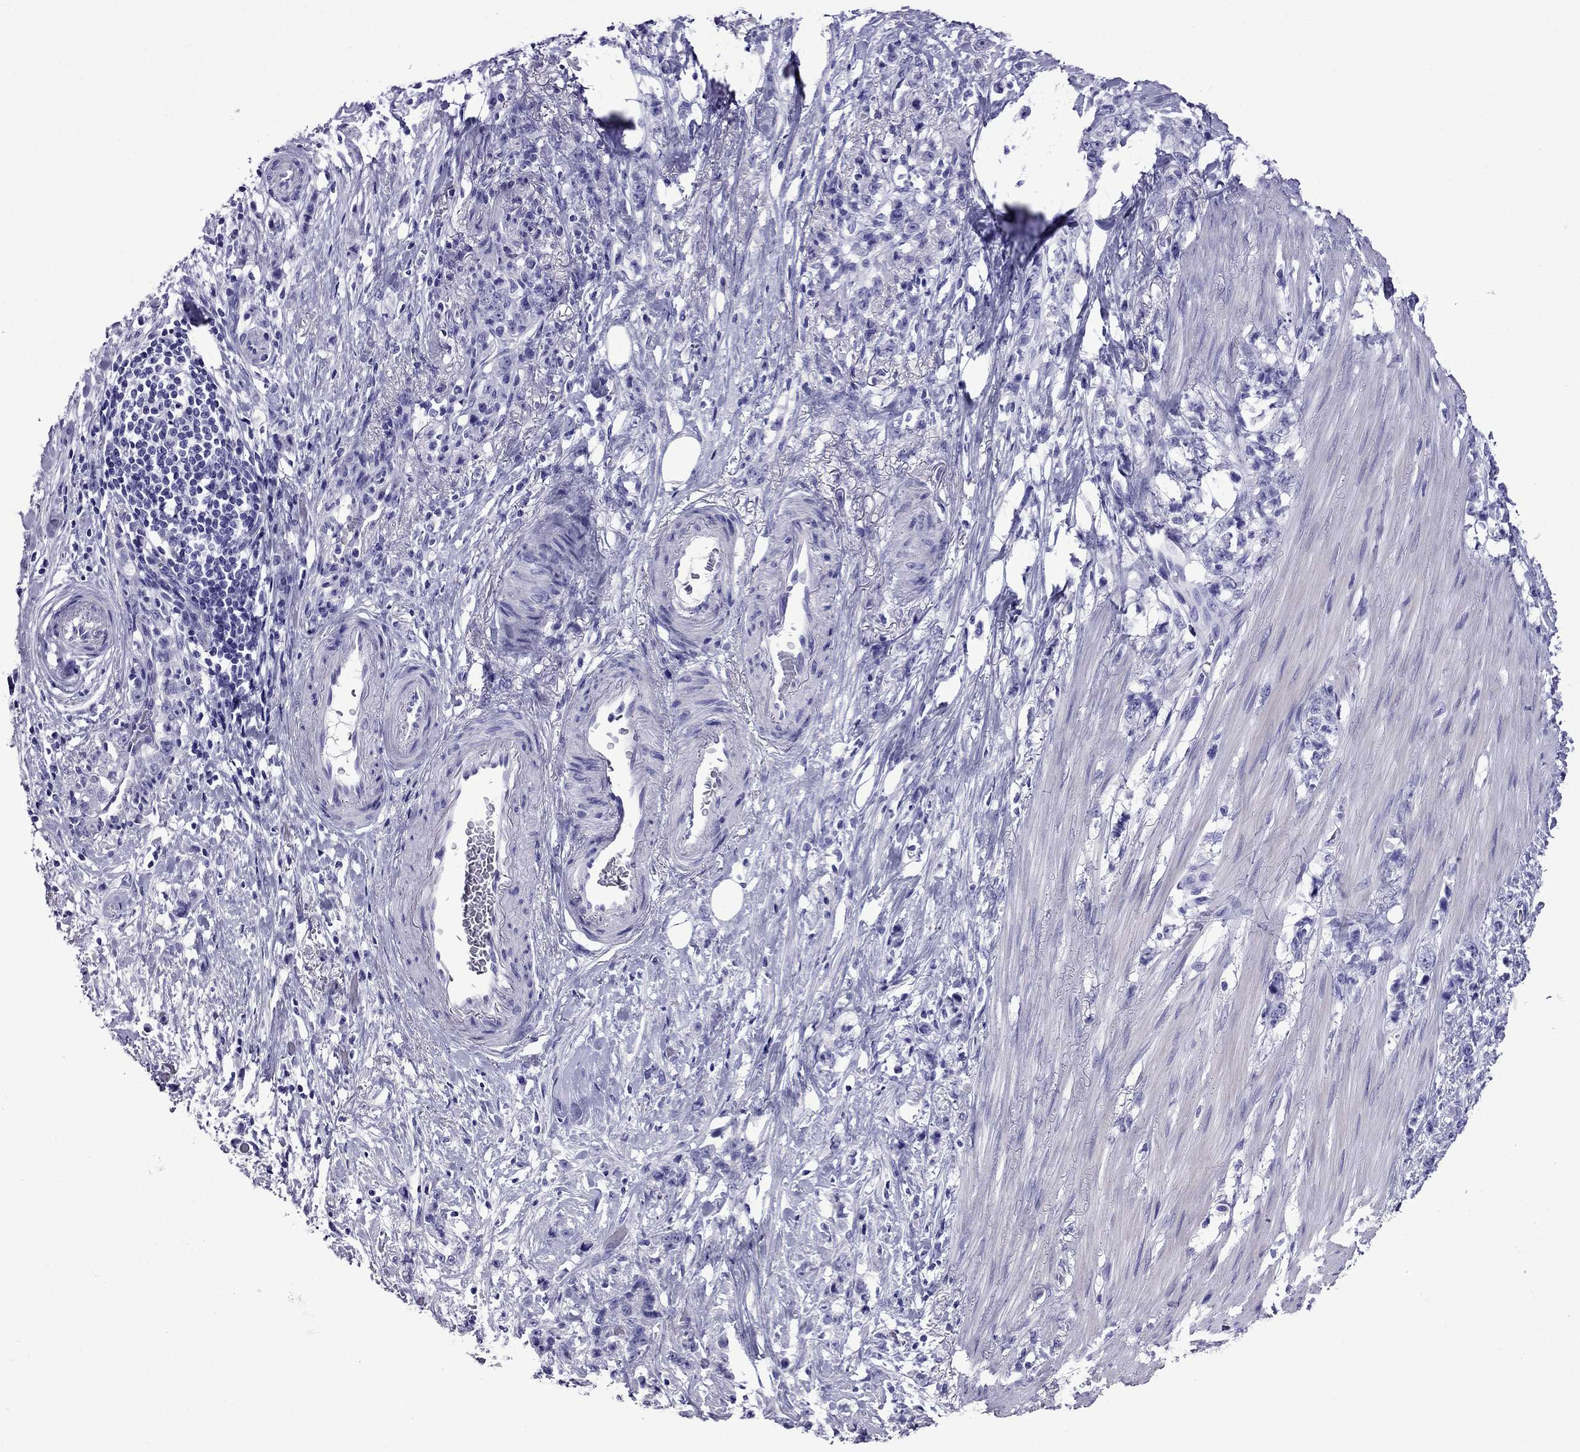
{"staining": {"intensity": "negative", "quantity": "none", "location": "none"}, "tissue": "stomach cancer", "cell_type": "Tumor cells", "image_type": "cancer", "snomed": [{"axis": "morphology", "description": "Adenocarcinoma, NOS"}, {"axis": "topography", "description": "Stomach, lower"}], "caption": "High magnification brightfield microscopy of stomach cancer (adenocarcinoma) stained with DAB (brown) and counterstained with hematoxylin (blue): tumor cells show no significant positivity. (Brightfield microscopy of DAB (3,3'-diaminobenzidine) immunohistochemistry at high magnification).", "gene": "CRYBA1", "patient": {"sex": "male", "age": 88}}